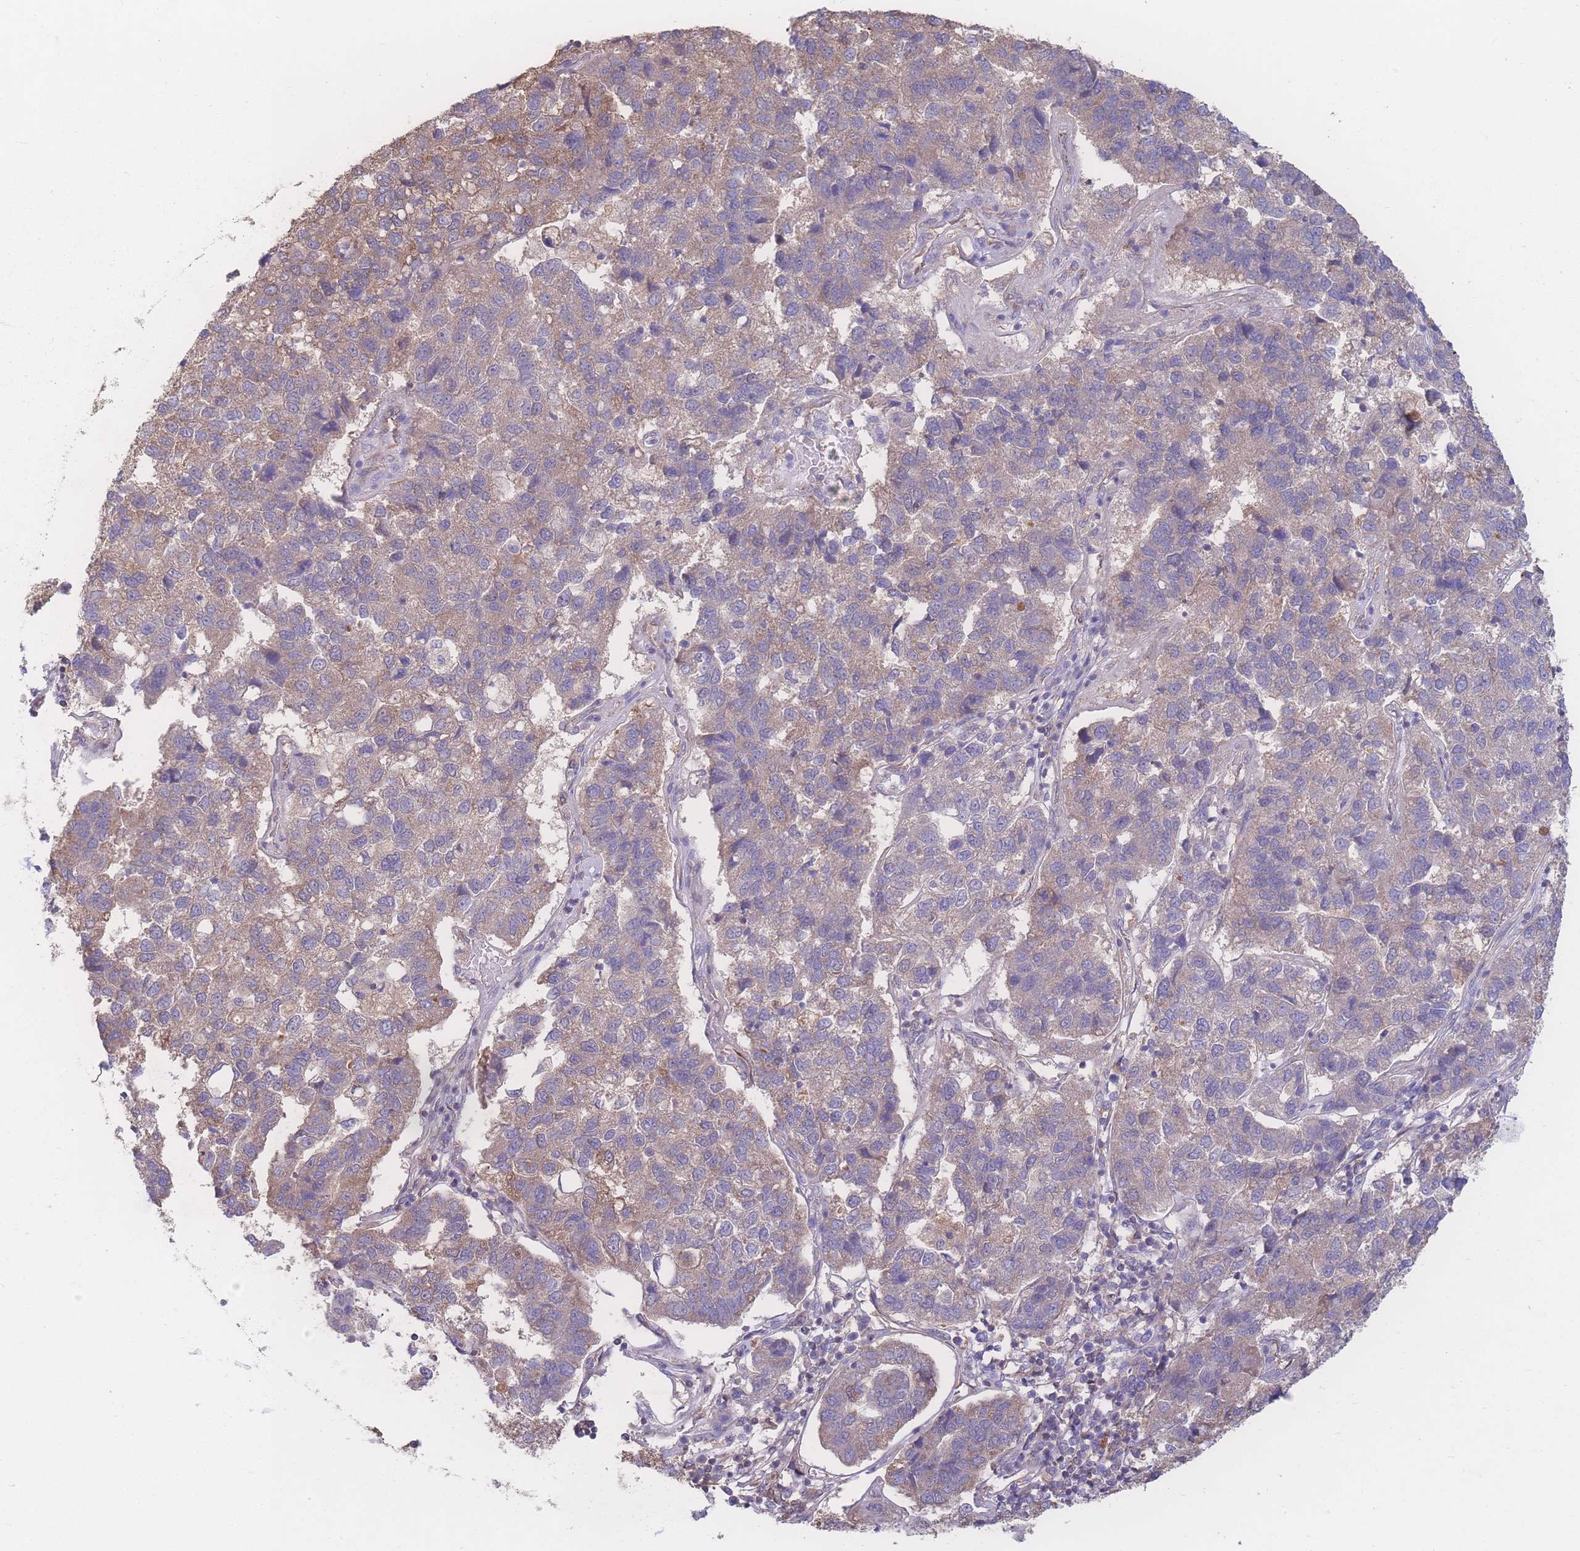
{"staining": {"intensity": "weak", "quantity": ">75%", "location": "cytoplasmic/membranous"}, "tissue": "pancreatic cancer", "cell_type": "Tumor cells", "image_type": "cancer", "snomed": [{"axis": "morphology", "description": "Adenocarcinoma, NOS"}, {"axis": "topography", "description": "Pancreas"}], "caption": "Immunohistochemical staining of adenocarcinoma (pancreatic) exhibits low levels of weak cytoplasmic/membranous expression in approximately >75% of tumor cells.", "gene": "GIPR", "patient": {"sex": "female", "age": 61}}